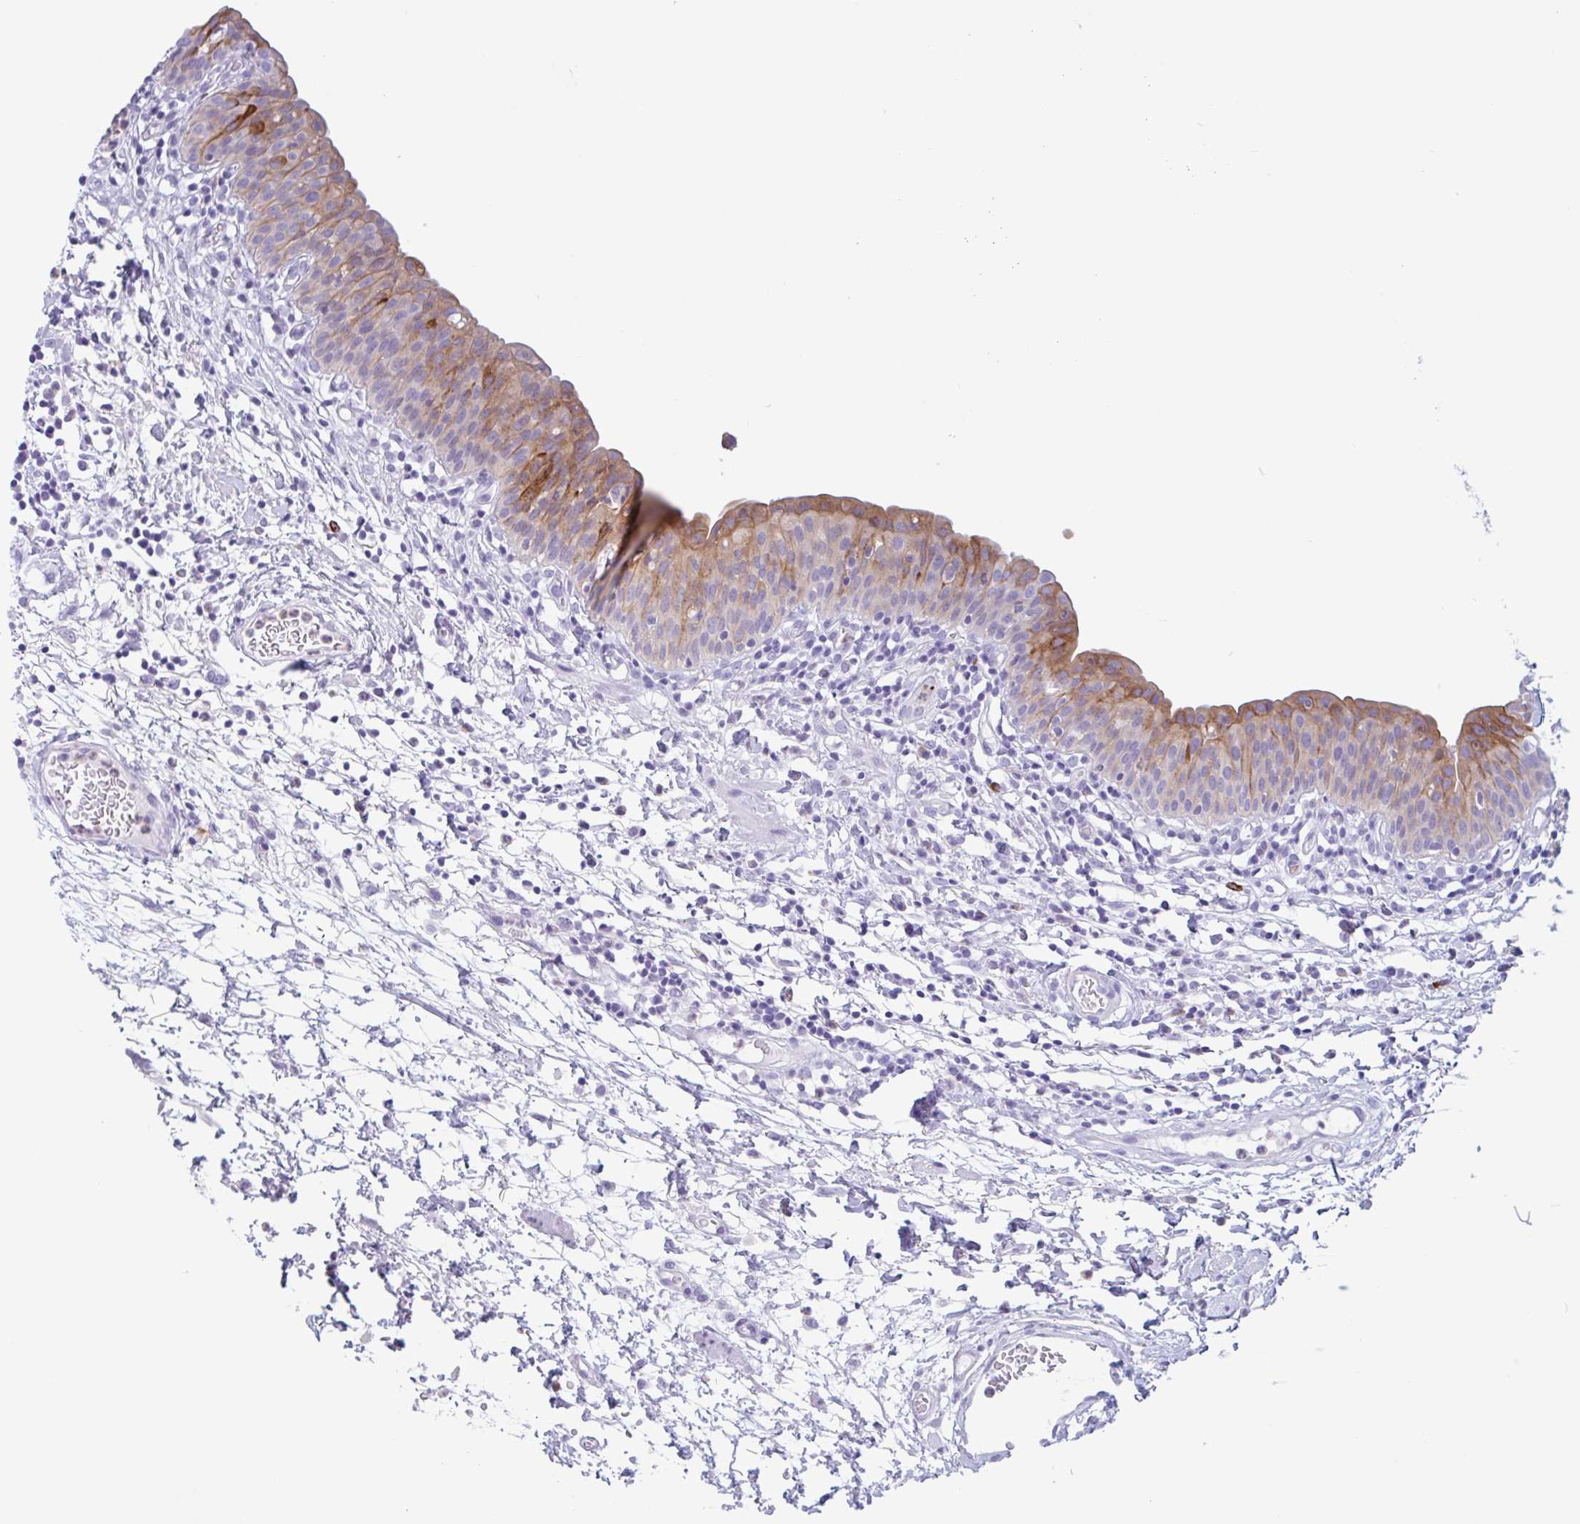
{"staining": {"intensity": "moderate", "quantity": "<25%", "location": "cytoplasmic/membranous"}, "tissue": "urinary bladder", "cell_type": "Urothelial cells", "image_type": "normal", "snomed": [{"axis": "morphology", "description": "Normal tissue, NOS"}, {"axis": "morphology", "description": "Inflammation, NOS"}, {"axis": "topography", "description": "Urinary bladder"}], "caption": "Immunohistochemistry (IHC) (DAB) staining of normal human urinary bladder displays moderate cytoplasmic/membranous protein positivity in about <25% of urothelial cells. The staining is performed using DAB brown chromogen to label protein expression. The nuclei are counter-stained blue using hematoxylin.", "gene": "DTWD2", "patient": {"sex": "male", "age": 57}}